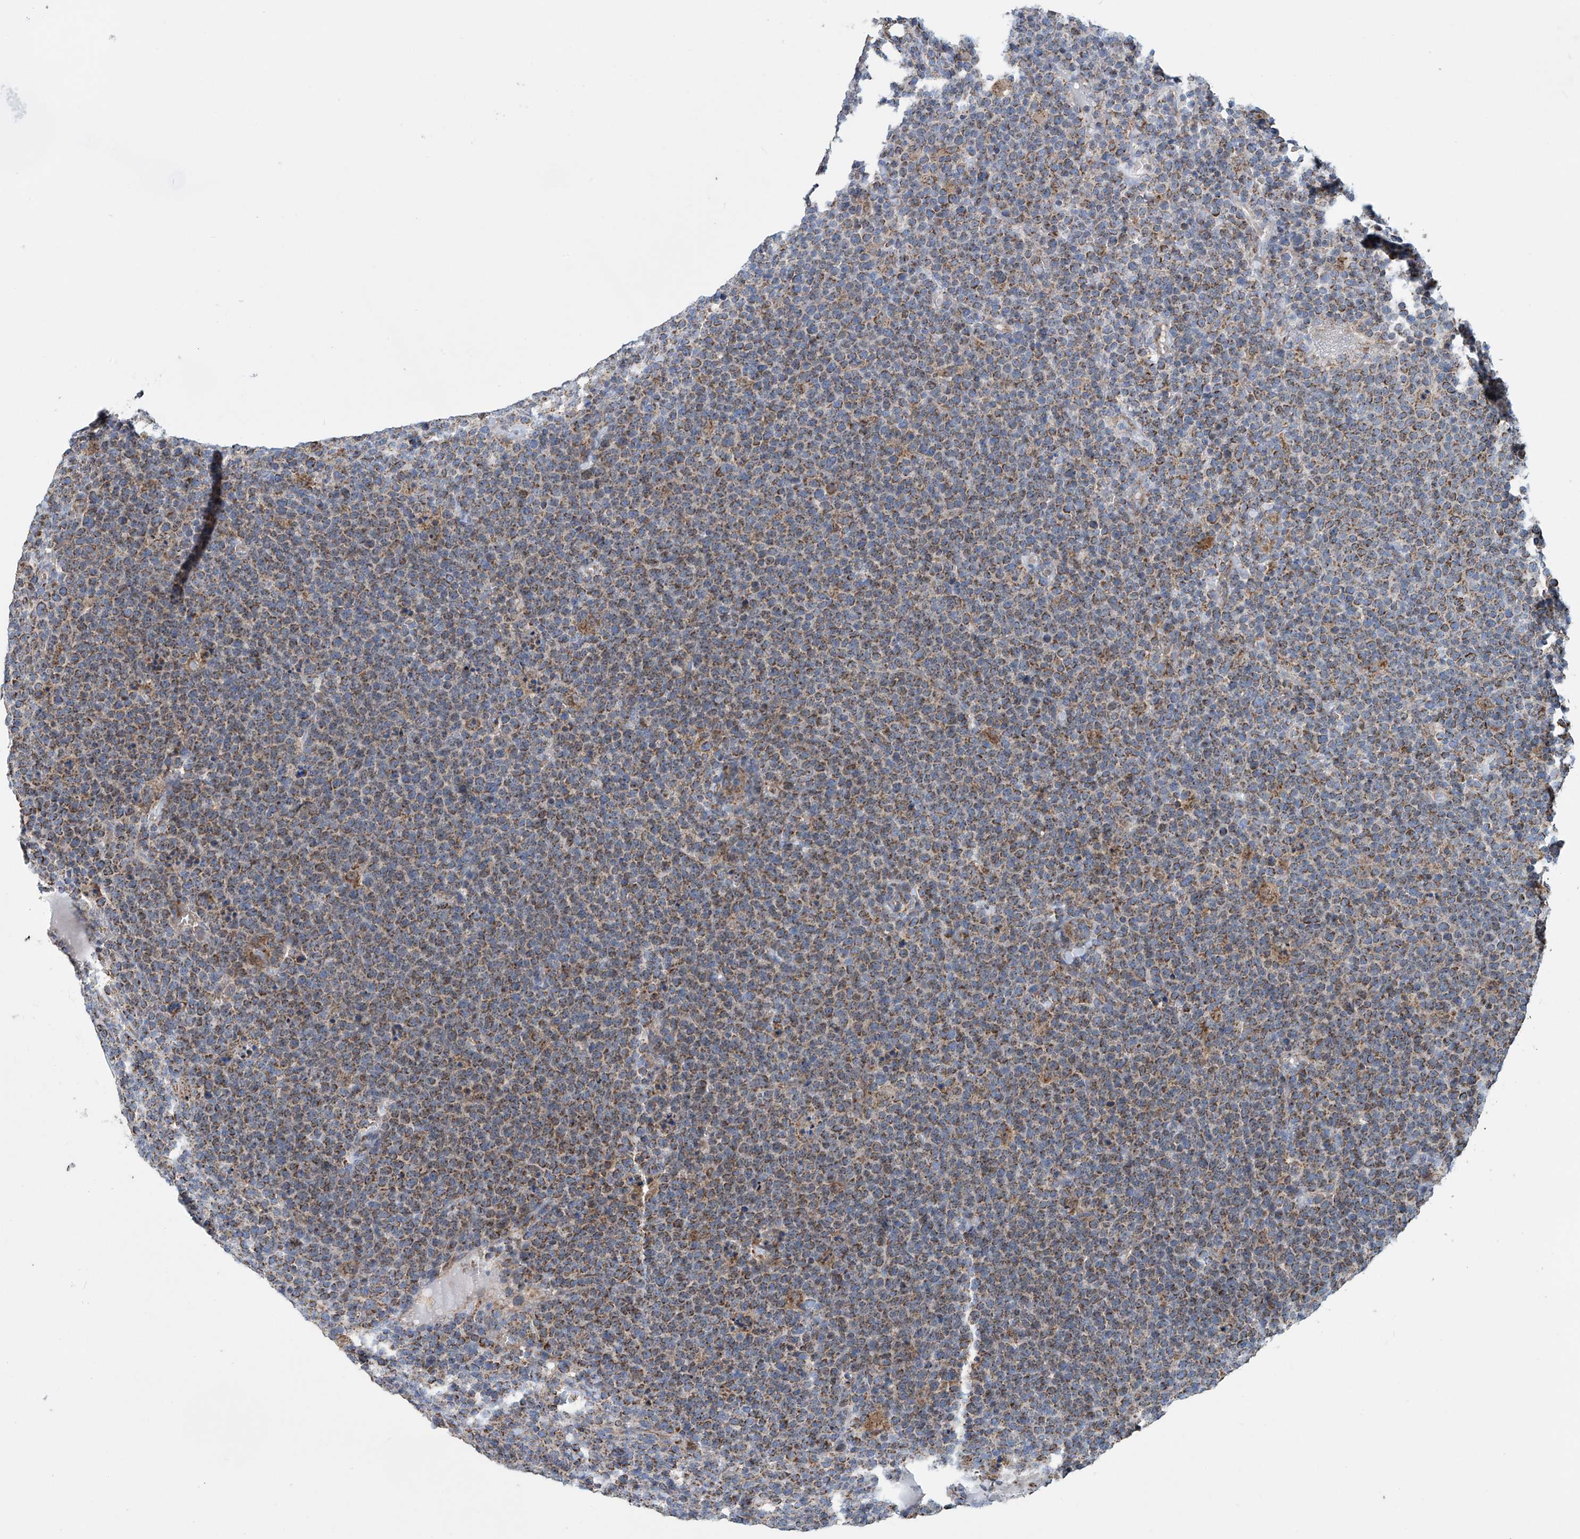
{"staining": {"intensity": "moderate", "quantity": ">75%", "location": "cytoplasmic/membranous"}, "tissue": "lymphoma", "cell_type": "Tumor cells", "image_type": "cancer", "snomed": [{"axis": "morphology", "description": "Malignant lymphoma, non-Hodgkin's type, High grade"}, {"axis": "topography", "description": "Lymph node"}], "caption": "A histopathology image showing moderate cytoplasmic/membranous expression in approximately >75% of tumor cells in lymphoma, as visualized by brown immunohistochemical staining.", "gene": "COMMD1", "patient": {"sex": "male", "age": 61}}